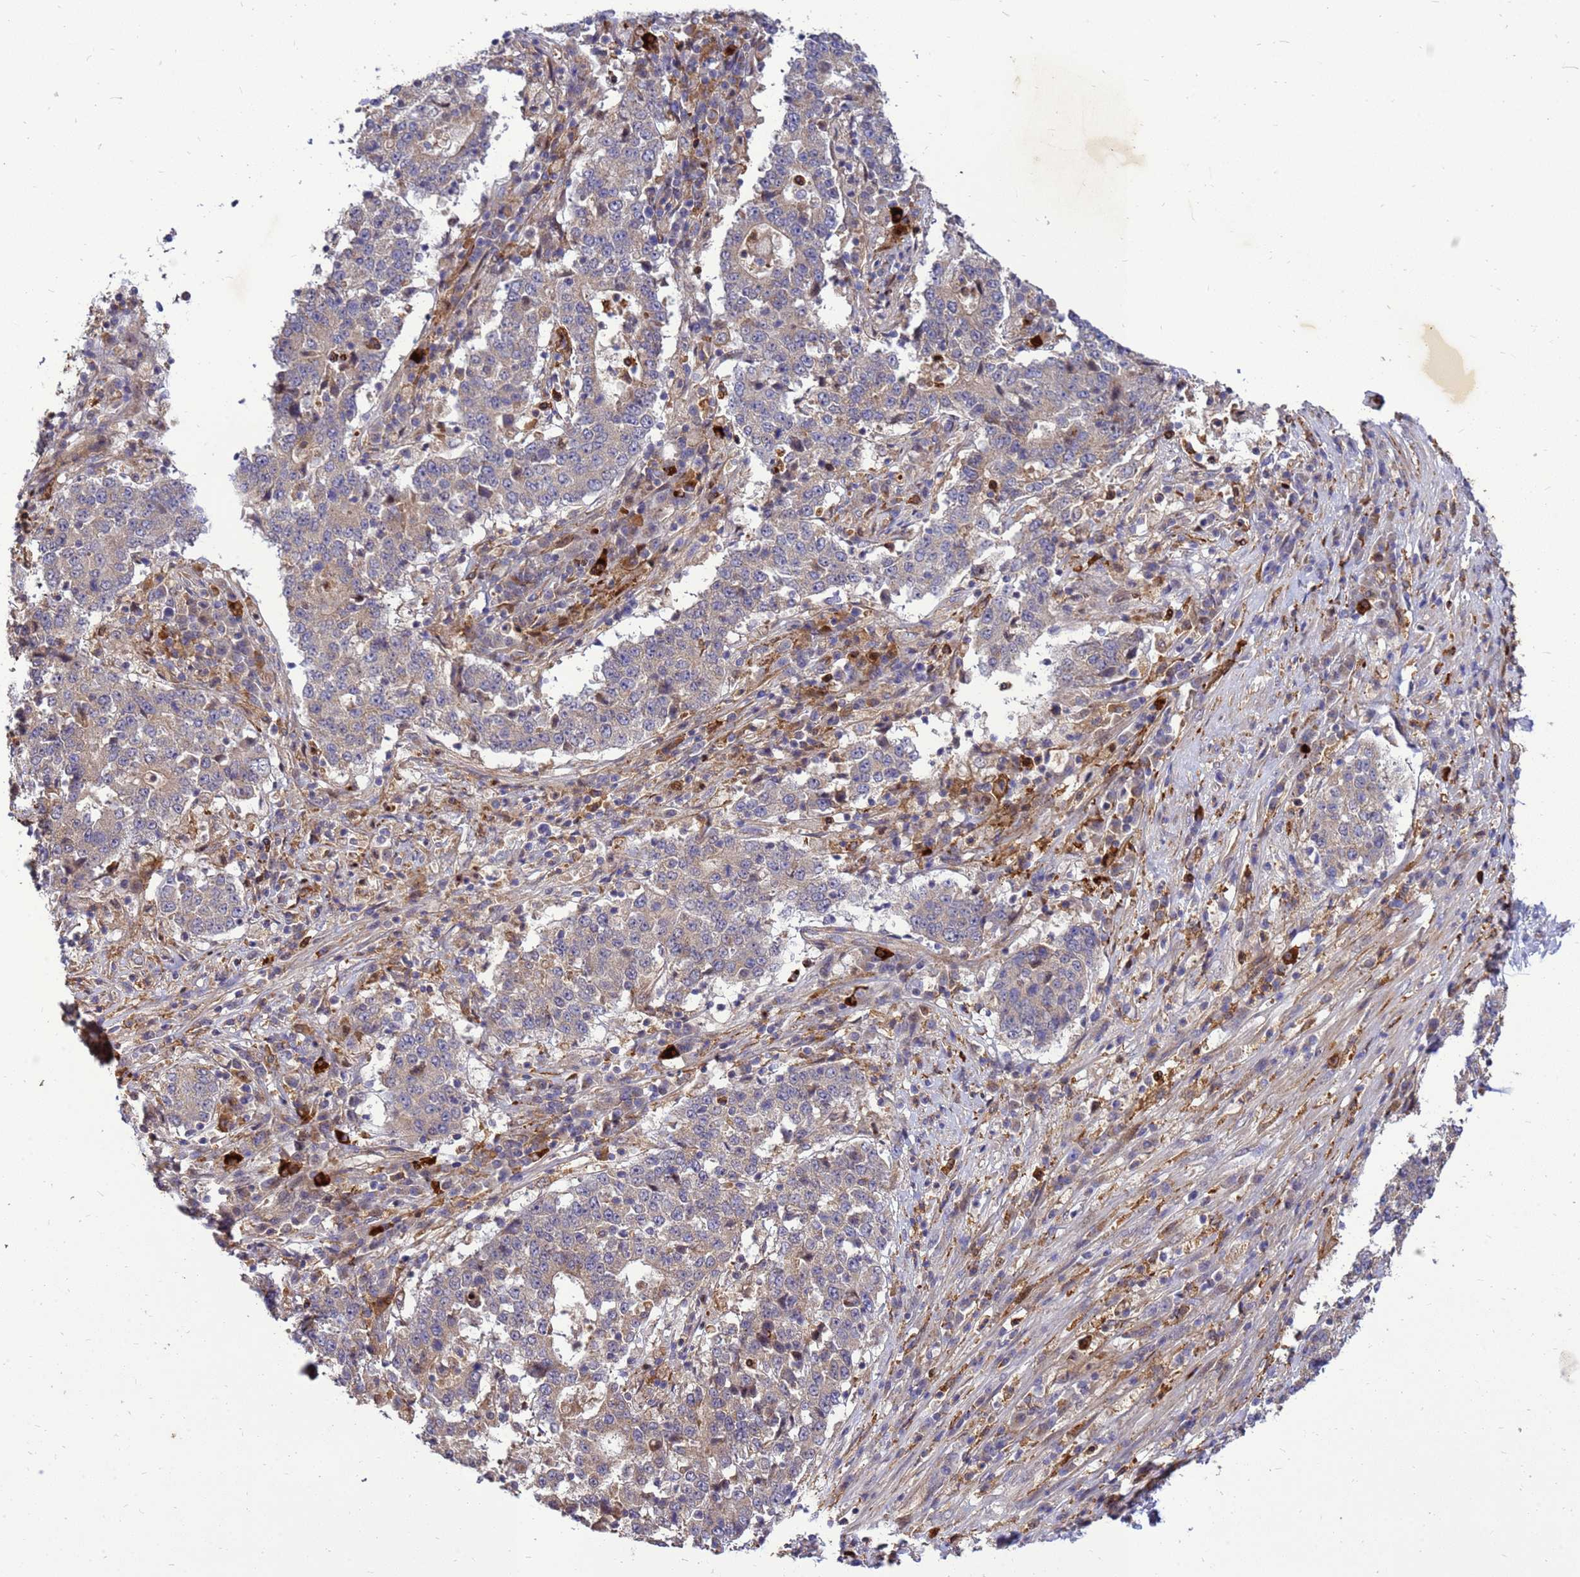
{"staining": {"intensity": "weak", "quantity": "<25%", "location": "cytoplasmic/membranous"}, "tissue": "stomach cancer", "cell_type": "Tumor cells", "image_type": "cancer", "snomed": [{"axis": "morphology", "description": "Adenocarcinoma, NOS"}, {"axis": "topography", "description": "Stomach"}], "caption": "An IHC histopathology image of stomach cancer is shown. There is no staining in tumor cells of stomach cancer. (Stains: DAB immunohistochemistry with hematoxylin counter stain, Microscopy: brightfield microscopy at high magnification).", "gene": "RNF215", "patient": {"sex": "male", "age": 59}}